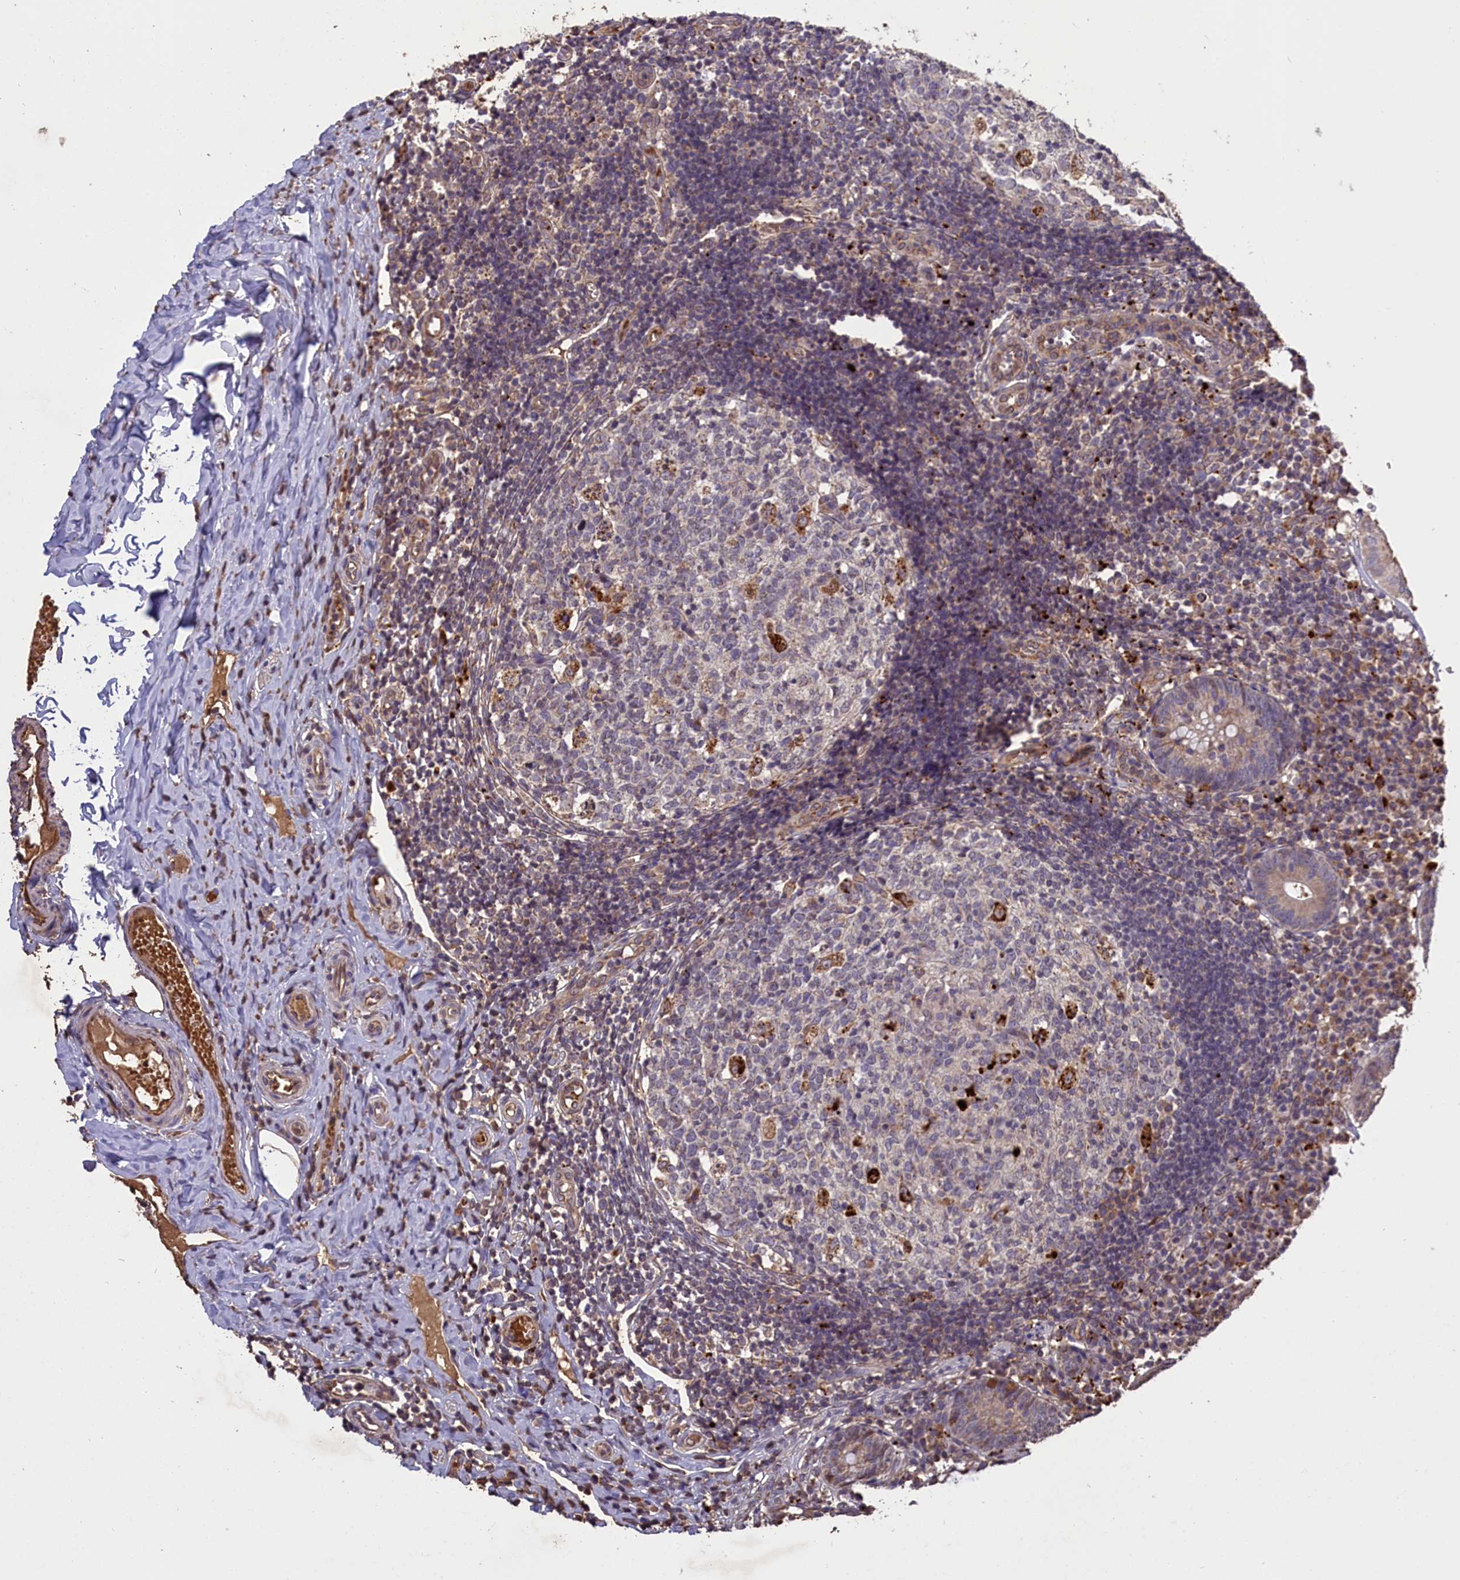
{"staining": {"intensity": "weak", "quantity": "25%-75%", "location": "cytoplasmic/membranous"}, "tissue": "appendix", "cell_type": "Glandular cells", "image_type": "normal", "snomed": [{"axis": "morphology", "description": "Normal tissue, NOS"}, {"axis": "topography", "description": "Appendix"}], "caption": "The image reveals staining of benign appendix, revealing weak cytoplasmic/membranous protein positivity (brown color) within glandular cells. The protein is stained brown, and the nuclei are stained in blue (DAB (3,3'-diaminobenzidine) IHC with brightfield microscopy, high magnification).", "gene": "CLRN2", "patient": {"sex": "male", "age": 8}}